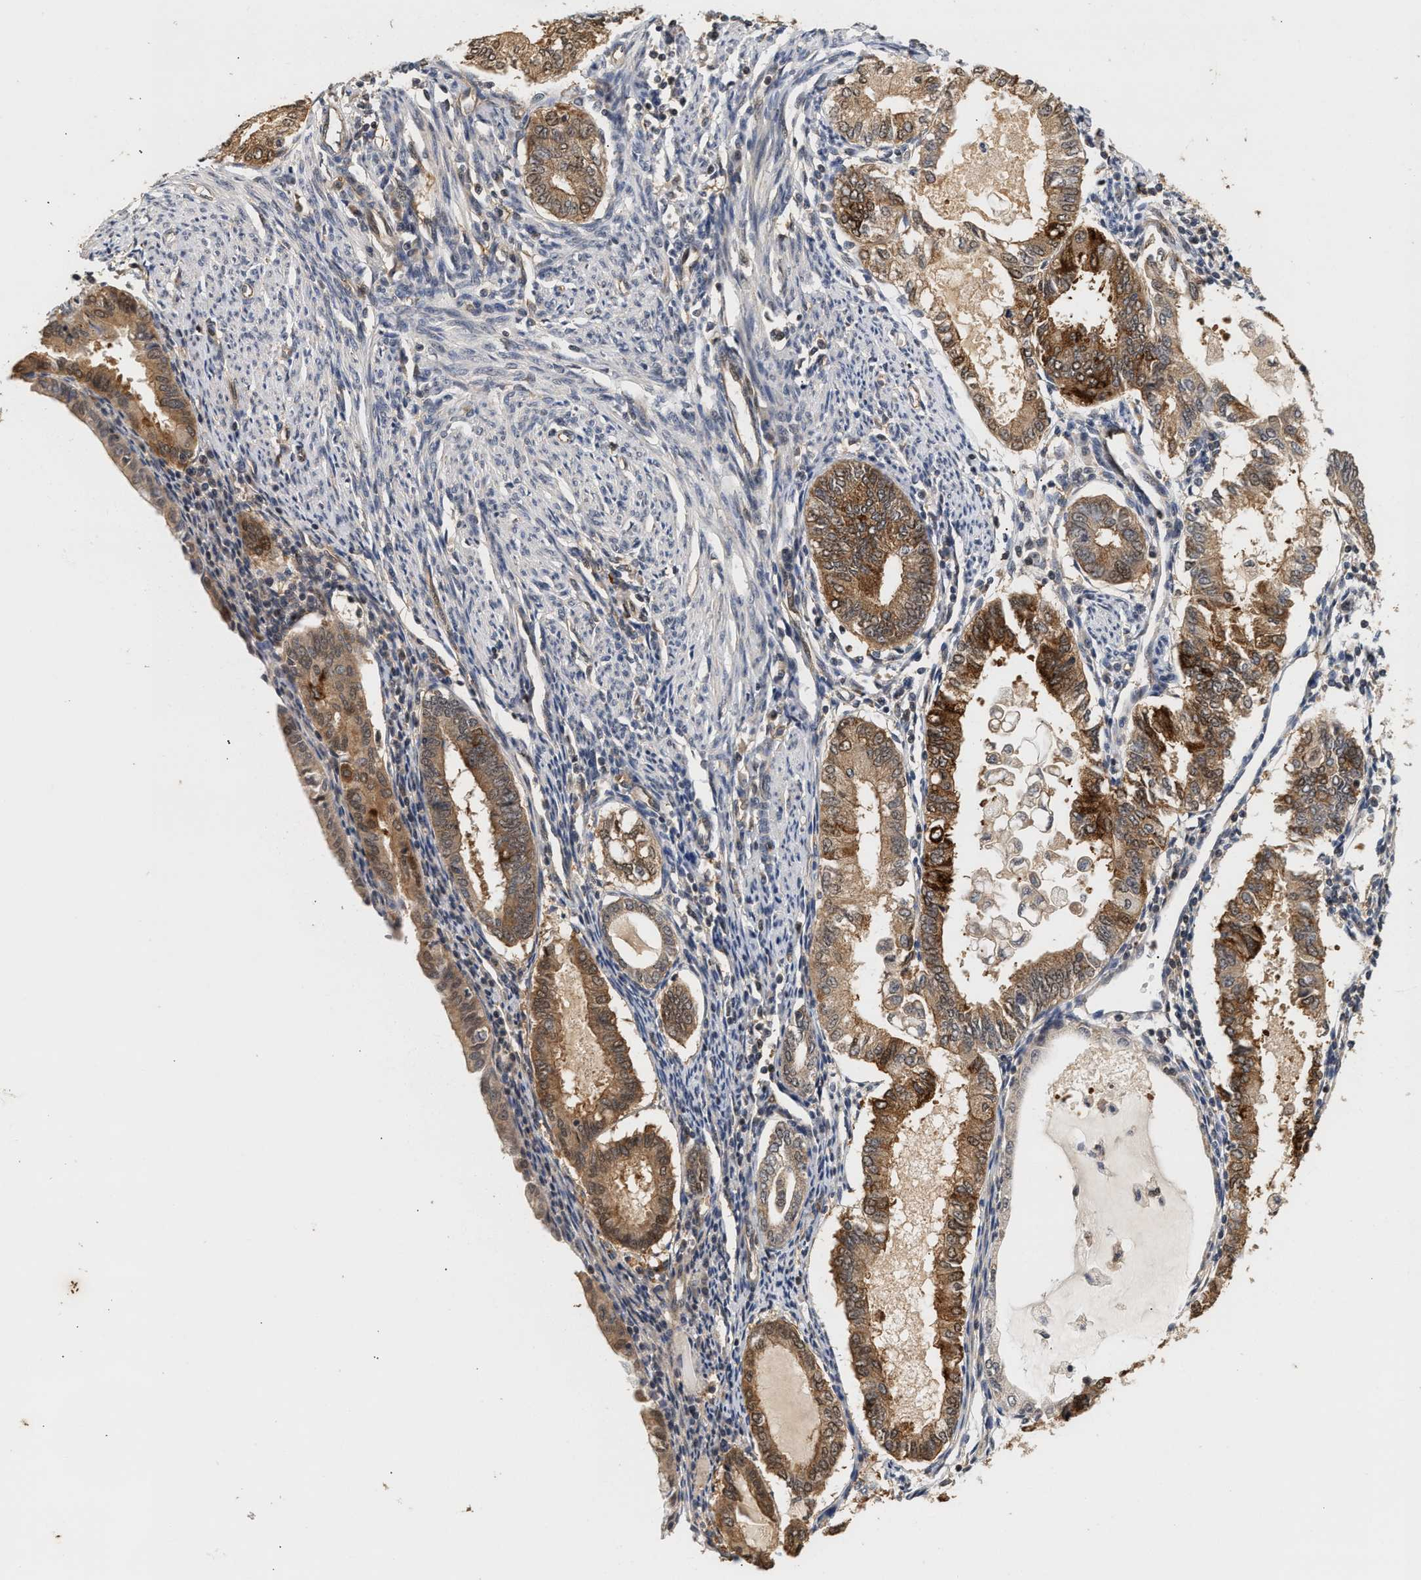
{"staining": {"intensity": "moderate", "quantity": ">75%", "location": "cytoplasmic/membranous"}, "tissue": "endometrial cancer", "cell_type": "Tumor cells", "image_type": "cancer", "snomed": [{"axis": "morphology", "description": "Adenocarcinoma, NOS"}, {"axis": "topography", "description": "Endometrium"}], "caption": "A micrograph showing moderate cytoplasmic/membranous expression in approximately >75% of tumor cells in endometrial cancer, as visualized by brown immunohistochemical staining.", "gene": "ABHD5", "patient": {"sex": "female", "age": 86}}